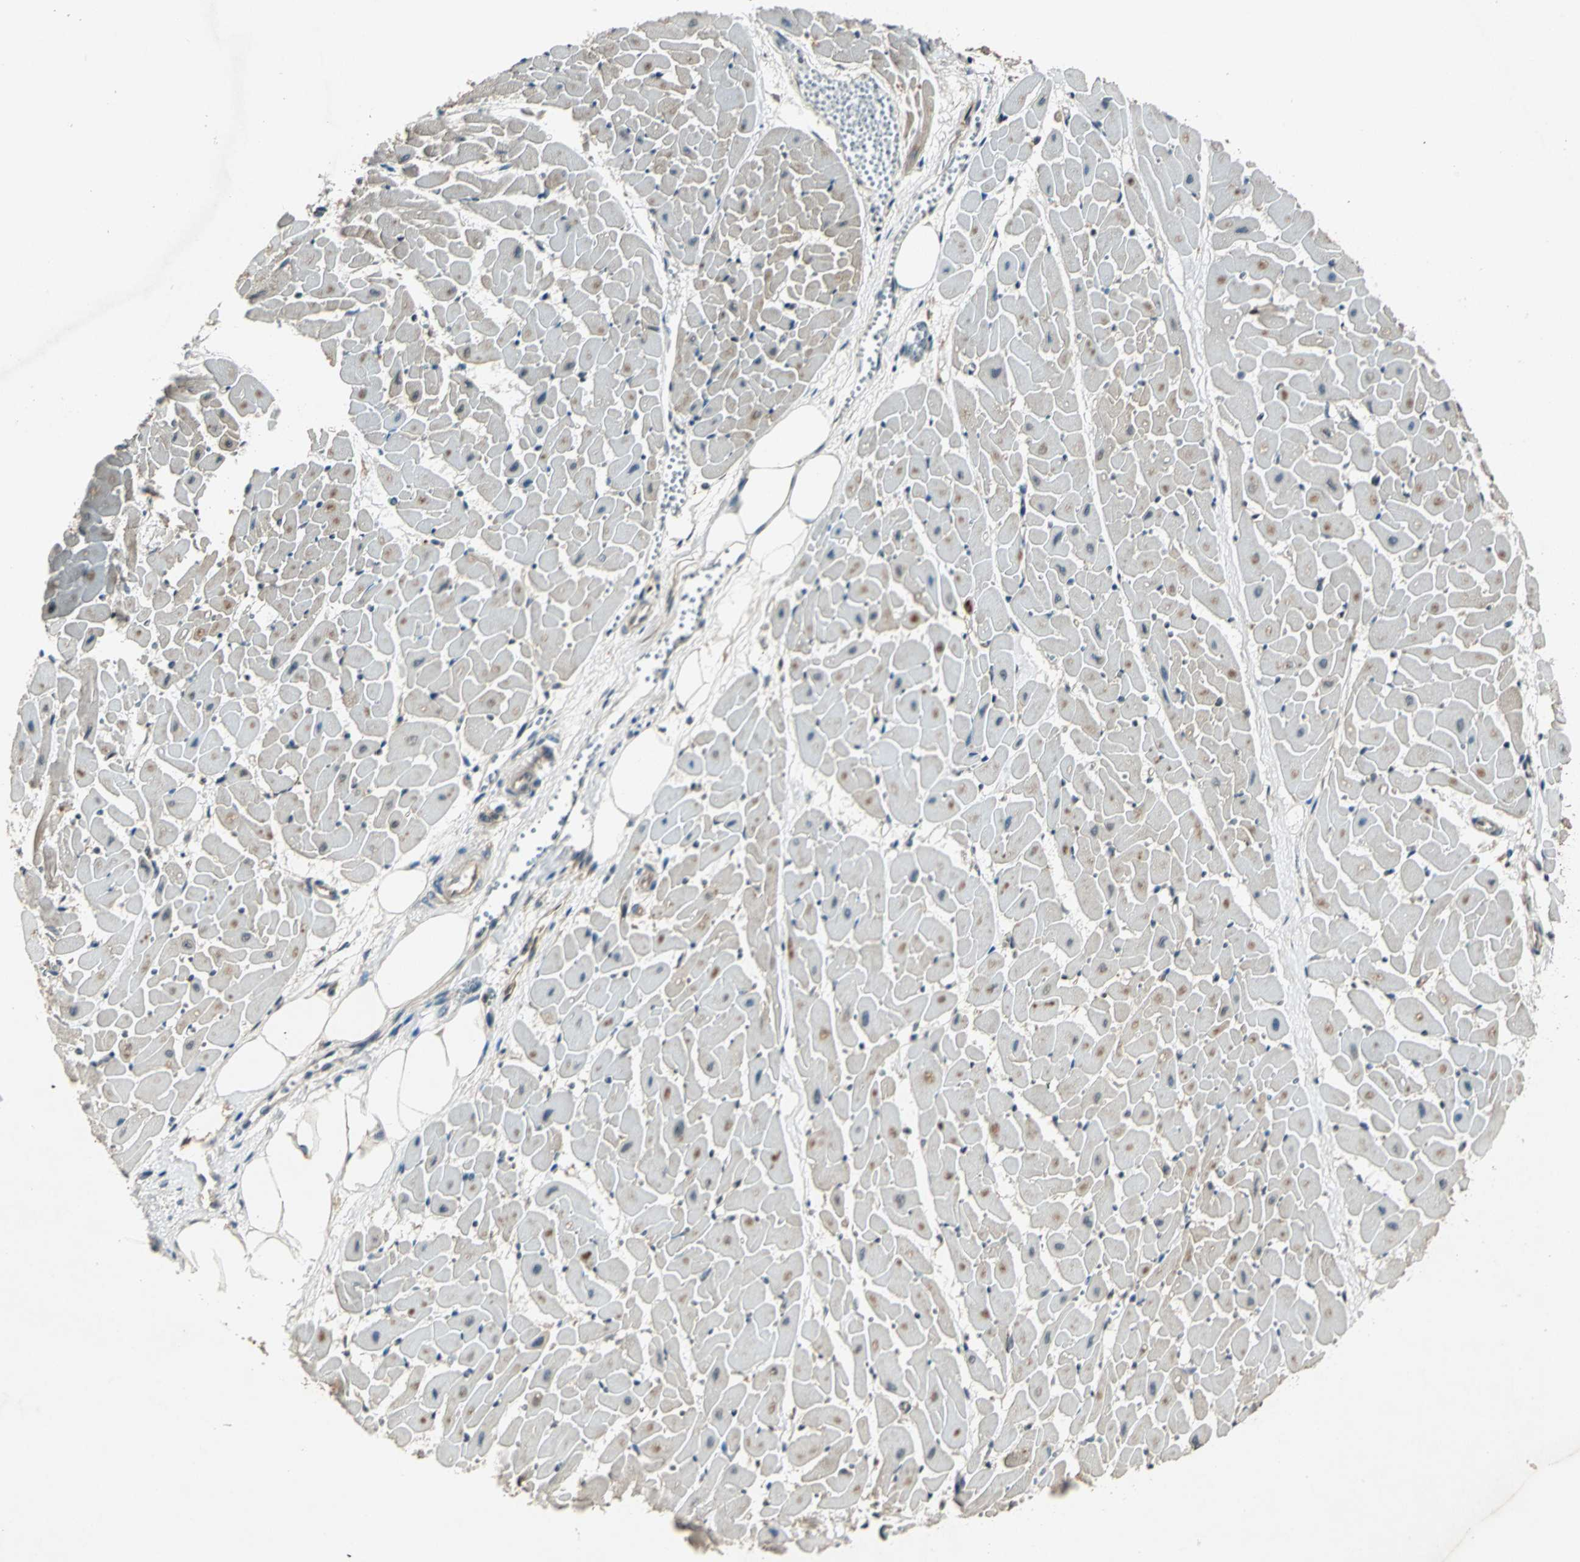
{"staining": {"intensity": "weak", "quantity": ">75%", "location": "cytoplasmic/membranous"}, "tissue": "heart muscle", "cell_type": "Cardiomyocytes", "image_type": "normal", "snomed": [{"axis": "morphology", "description": "Normal tissue, NOS"}, {"axis": "topography", "description": "Heart"}], "caption": "Brown immunohistochemical staining in benign human heart muscle reveals weak cytoplasmic/membranous expression in approximately >75% of cardiomyocytes.", "gene": "RRM2B", "patient": {"sex": "female", "age": 19}}